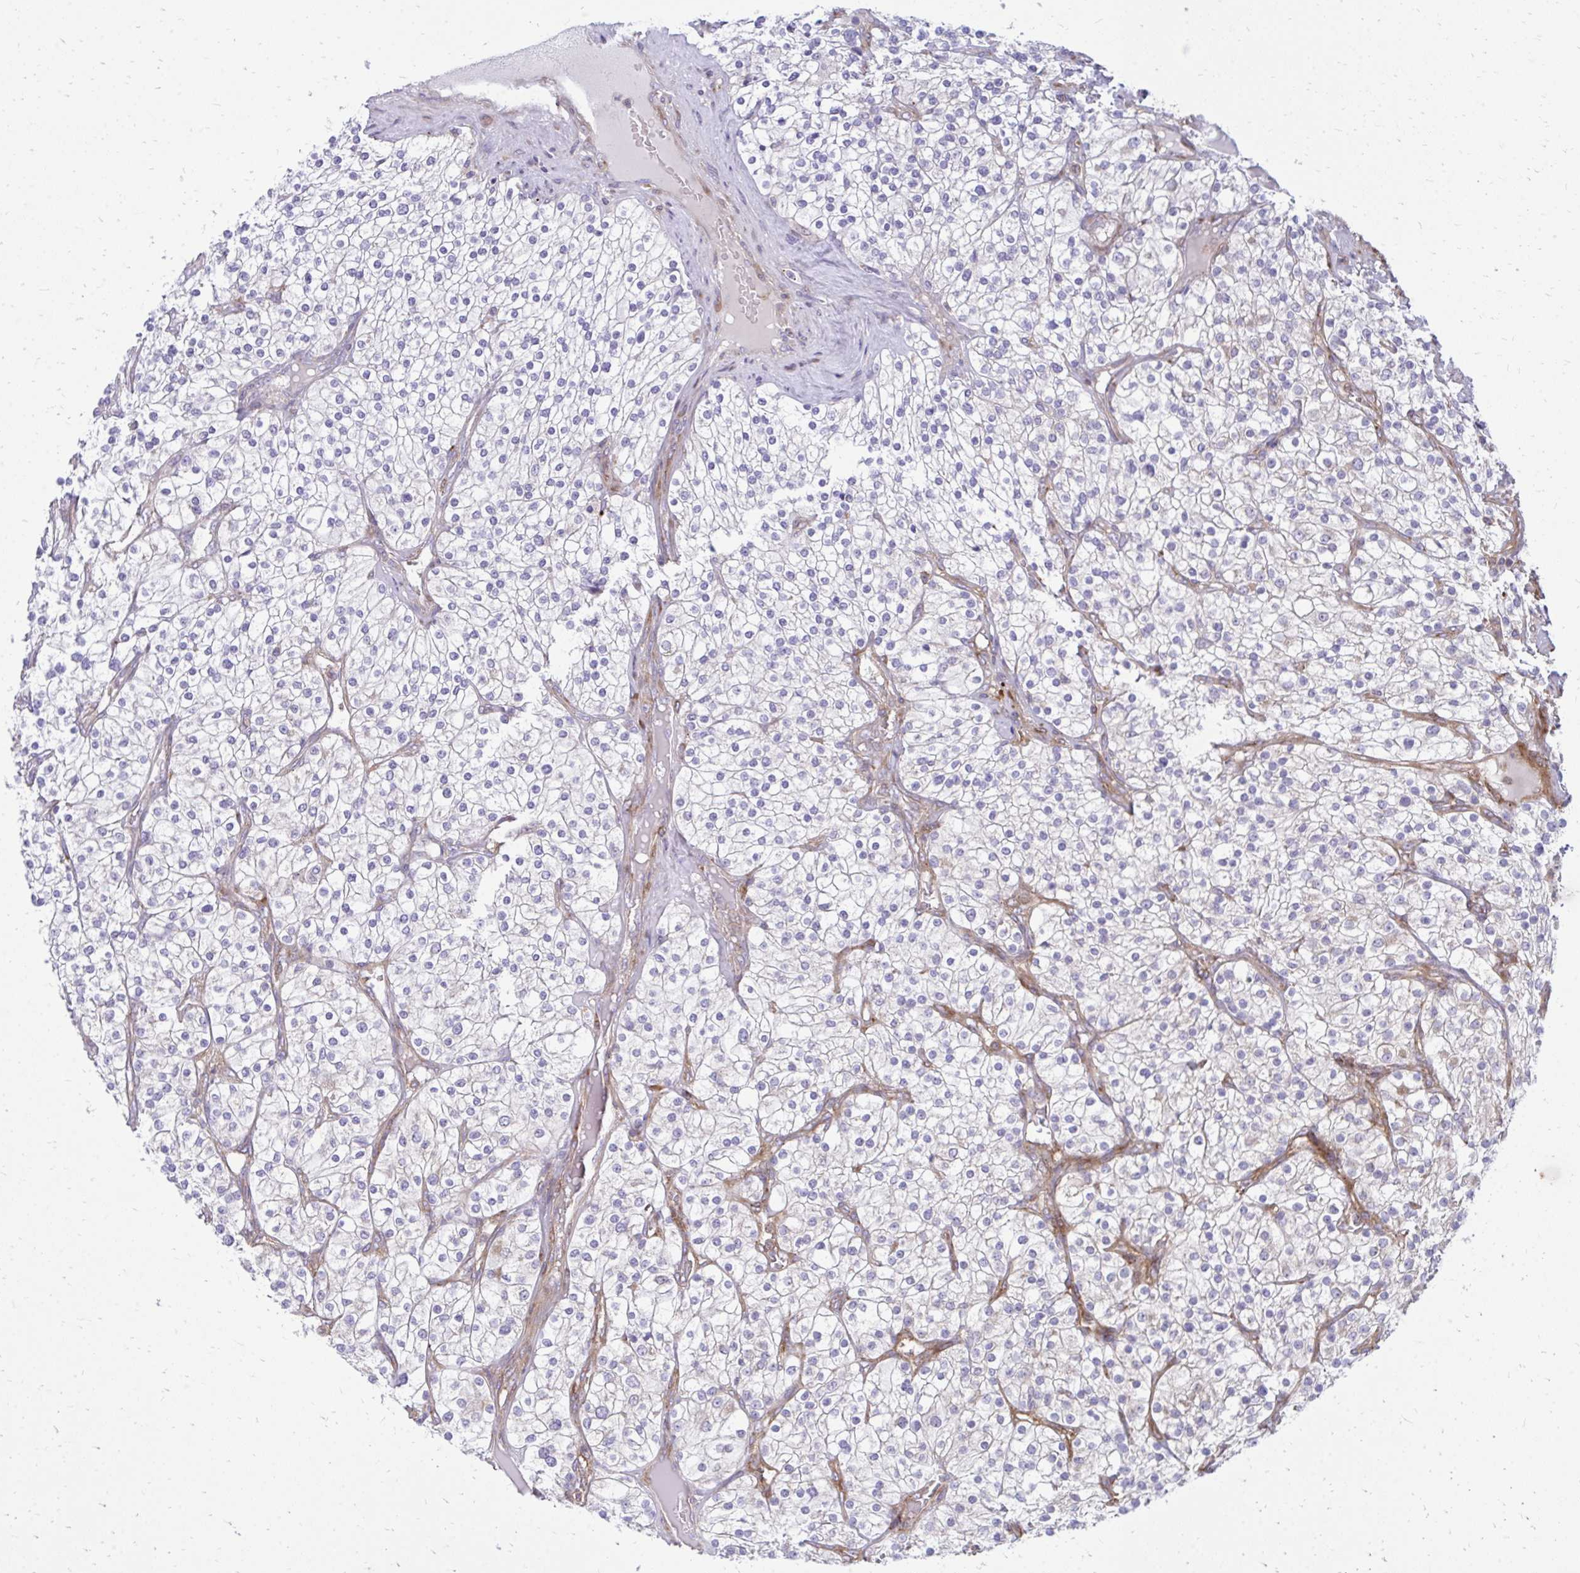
{"staining": {"intensity": "negative", "quantity": "none", "location": "none"}, "tissue": "renal cancer", "cell_type": "Tumor cells", "image_type": "cancer", "snomed": [{"axis": "morphology", "description": "Adenocarcinoma, NOS"}, {"axis": "topography", "description": "Kidney"}], "caption": "This is a photomicrograph of IHC staining of renal adenocarcinoma, which shows no expression in tumor cells. (DAB IHC, high magnification).", "gene": "ASAP1", "patient": {"sex": "male", "age": 80}}